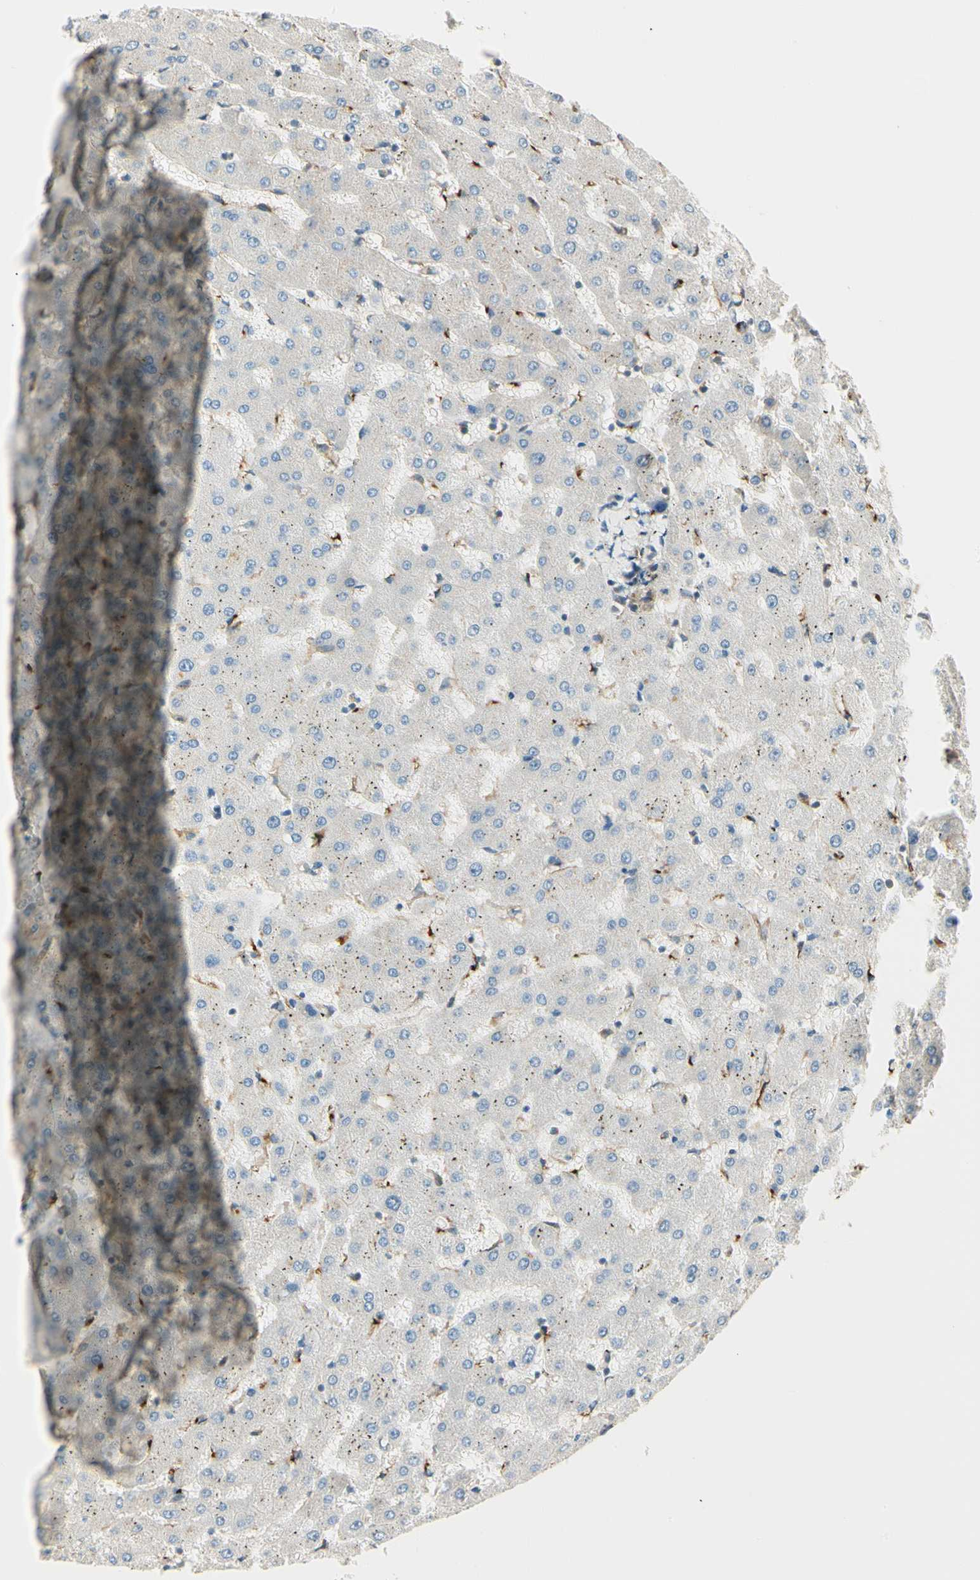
{"staining": {"intensity": "weak", "quantity": ">75%", "location": "cytoplasmic/membranous"}, "tissue": "liver", "cell_type": "Cholangiocytes", "image_type": "normal", "snomed": [{"axis": "morphology", "description": "Normal tissue, NOS"}, {"axis": "topography", "description": "Liver"}], "caption": "Protein expression analysis of benign liver exhibits weak cytoplasmic/membranous expression in about >75% of cholangiocytes.", "gene": "AGFG1", "patient": {"sex": "female", "age": 63}}